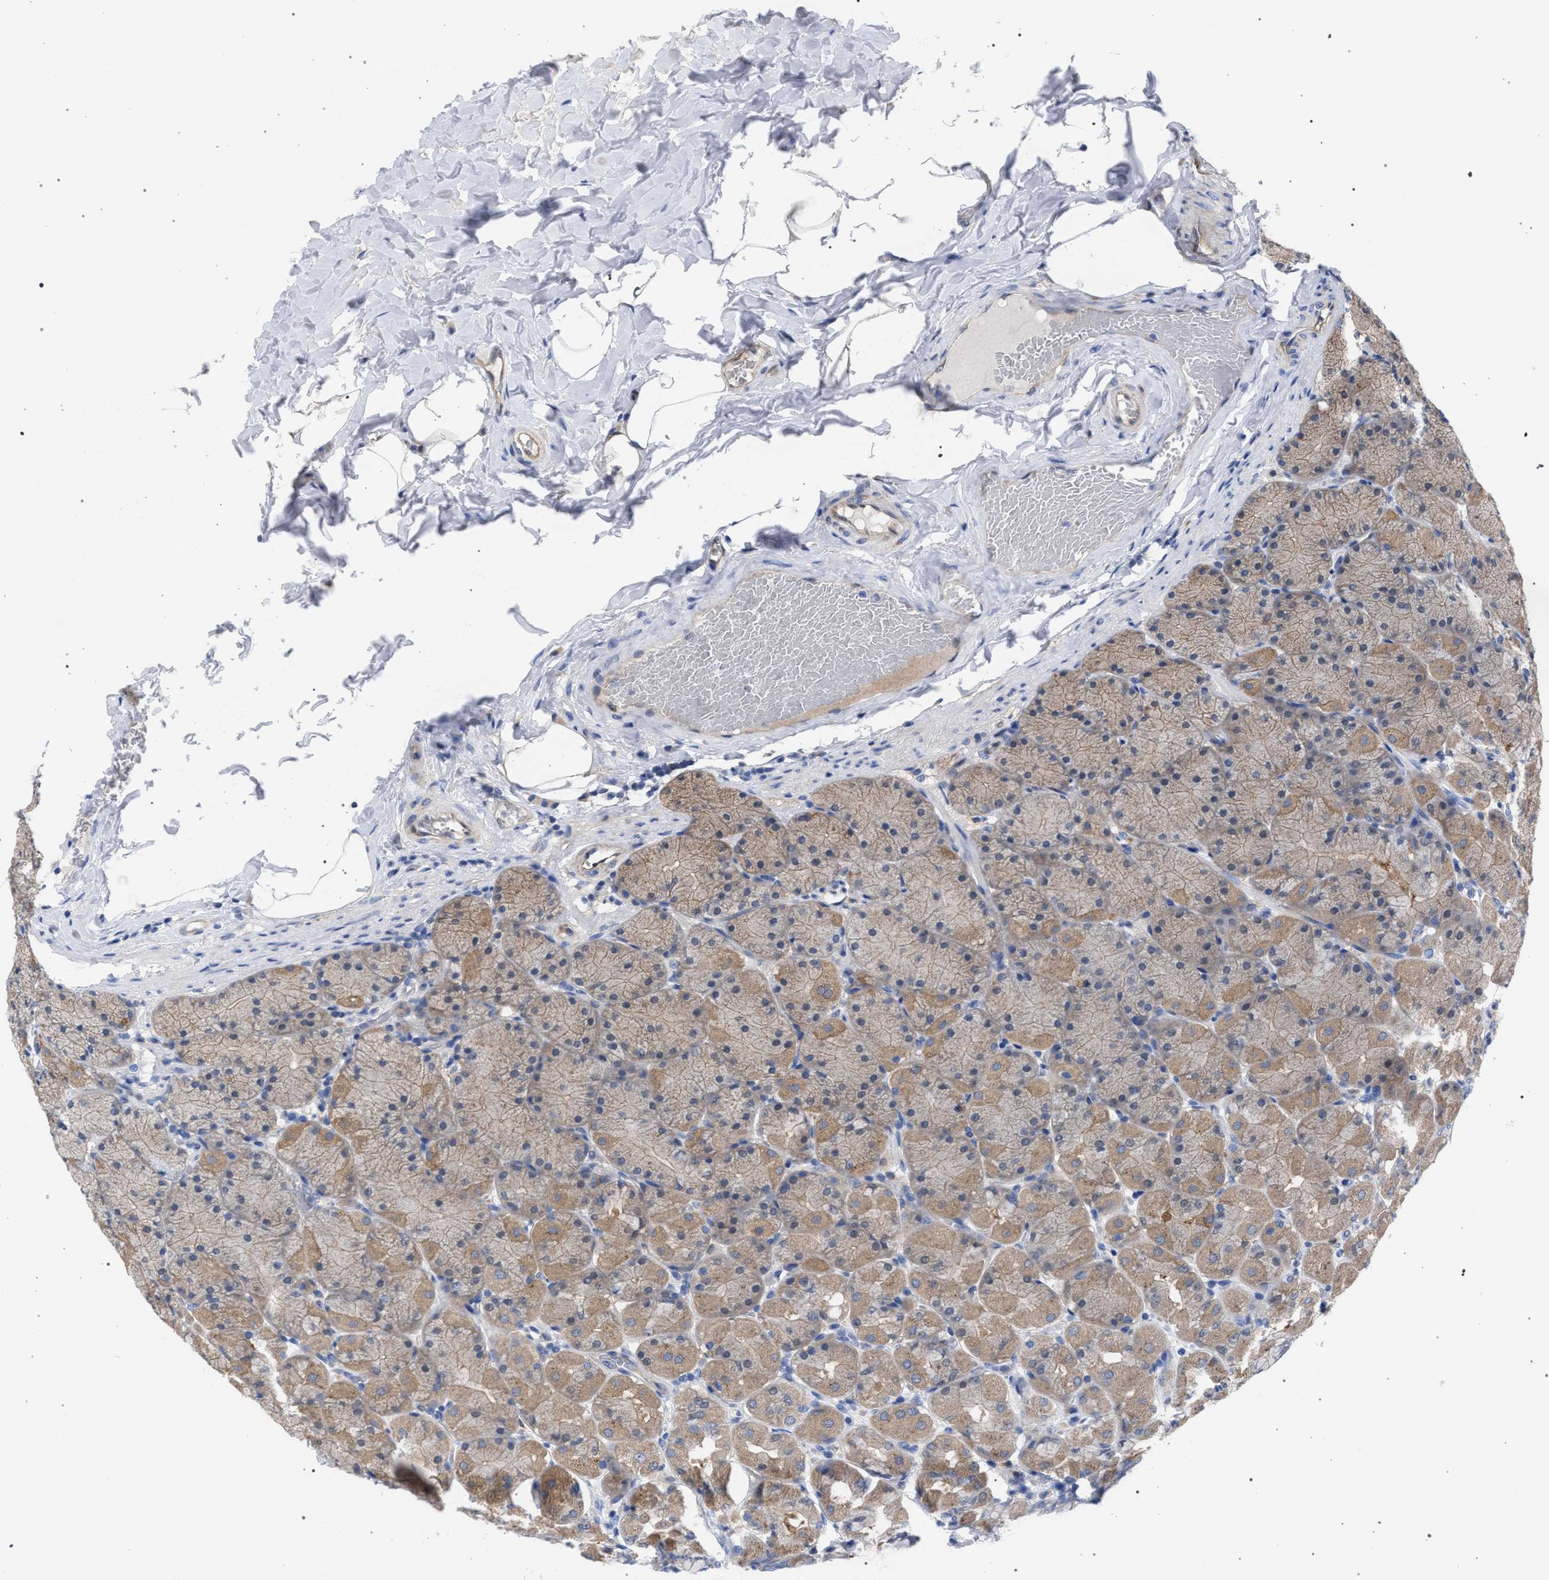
{"staining": {"intensity": "moderate", "quantity": ">75%", "location": "cytoplasmic/membranous"}, "tissue": "stomach", "cell_type": "Glandular cells", "image_type": "normal", "snomed": [{"axis": "morphology", "description": "Normal tissue, NOS"}, {"axis": "topography", "description": "Stomach, upper"}], "caption": "Protein staining by immunohistochemistry demonstrates moderate cytoplasmic/membranous positivity in approximately >75% of glandular cells in benign stomach.", "gene": "GMPR", "patient": {"sex": "female", "age": 56}}